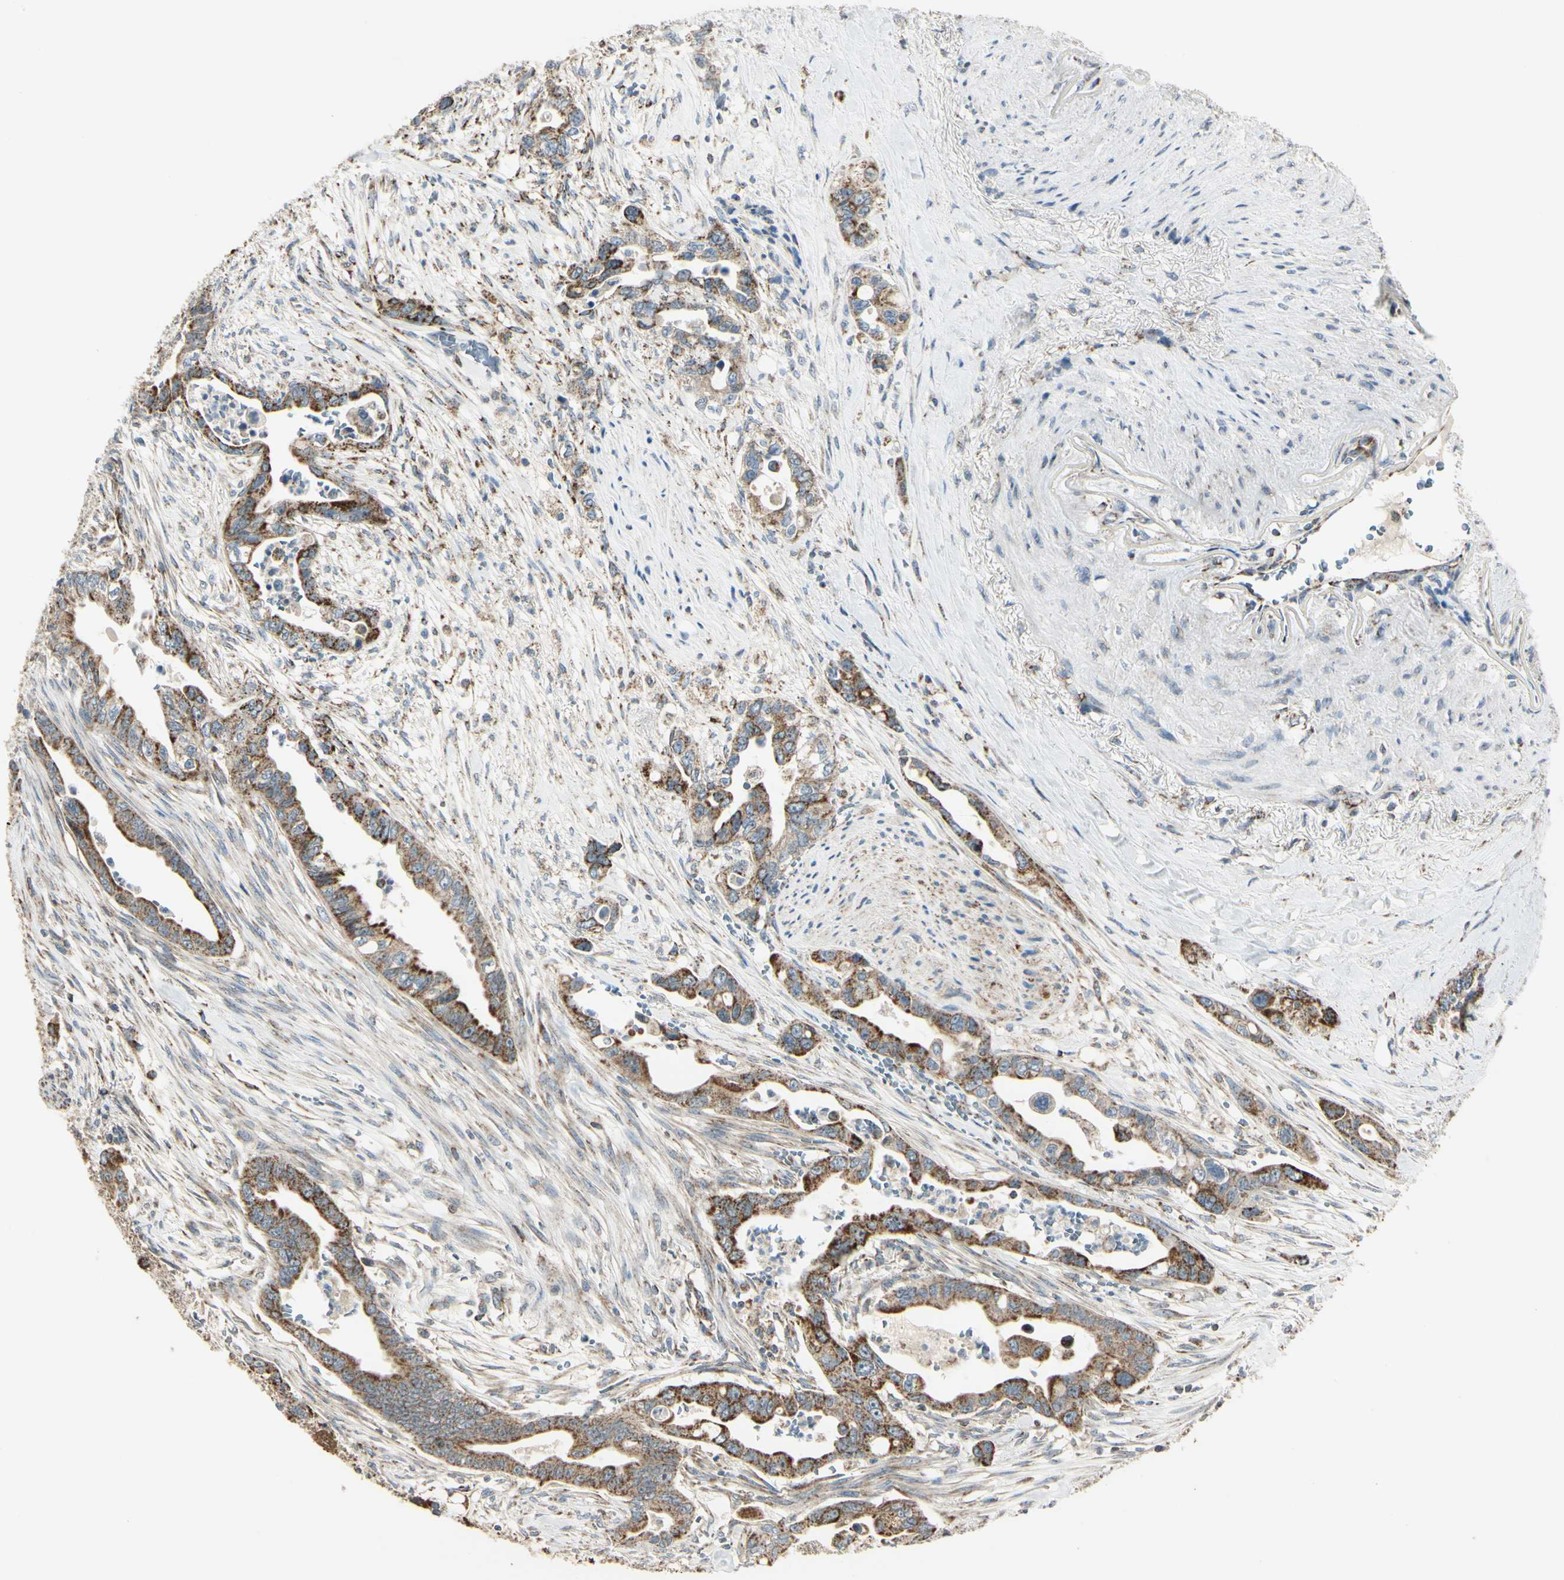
{"staining": {"intensity": "strong", "quantity": ">75%", "location": "cytoplasmic/membranous"}, "tissue": "pancreatic cancer", "cell_type": "Tumor cells", "image_type": "cancer", "snomed": [{"axis": "morphology", "description": "Adenocarcinoma, NOS"}, {"axis": "topography", "description": "Pancreas"}], "caption": "The image displays a brown stain indicating the presence of a protein in the cytoplasmic/membranous of tumor cells in pancreatic cancer (adenocarcinoma). The protein is shown in brown color, while the nuclei are stained blue.", "gene": "ANKS6", "patient": {"sex": "male", "age": 70}}